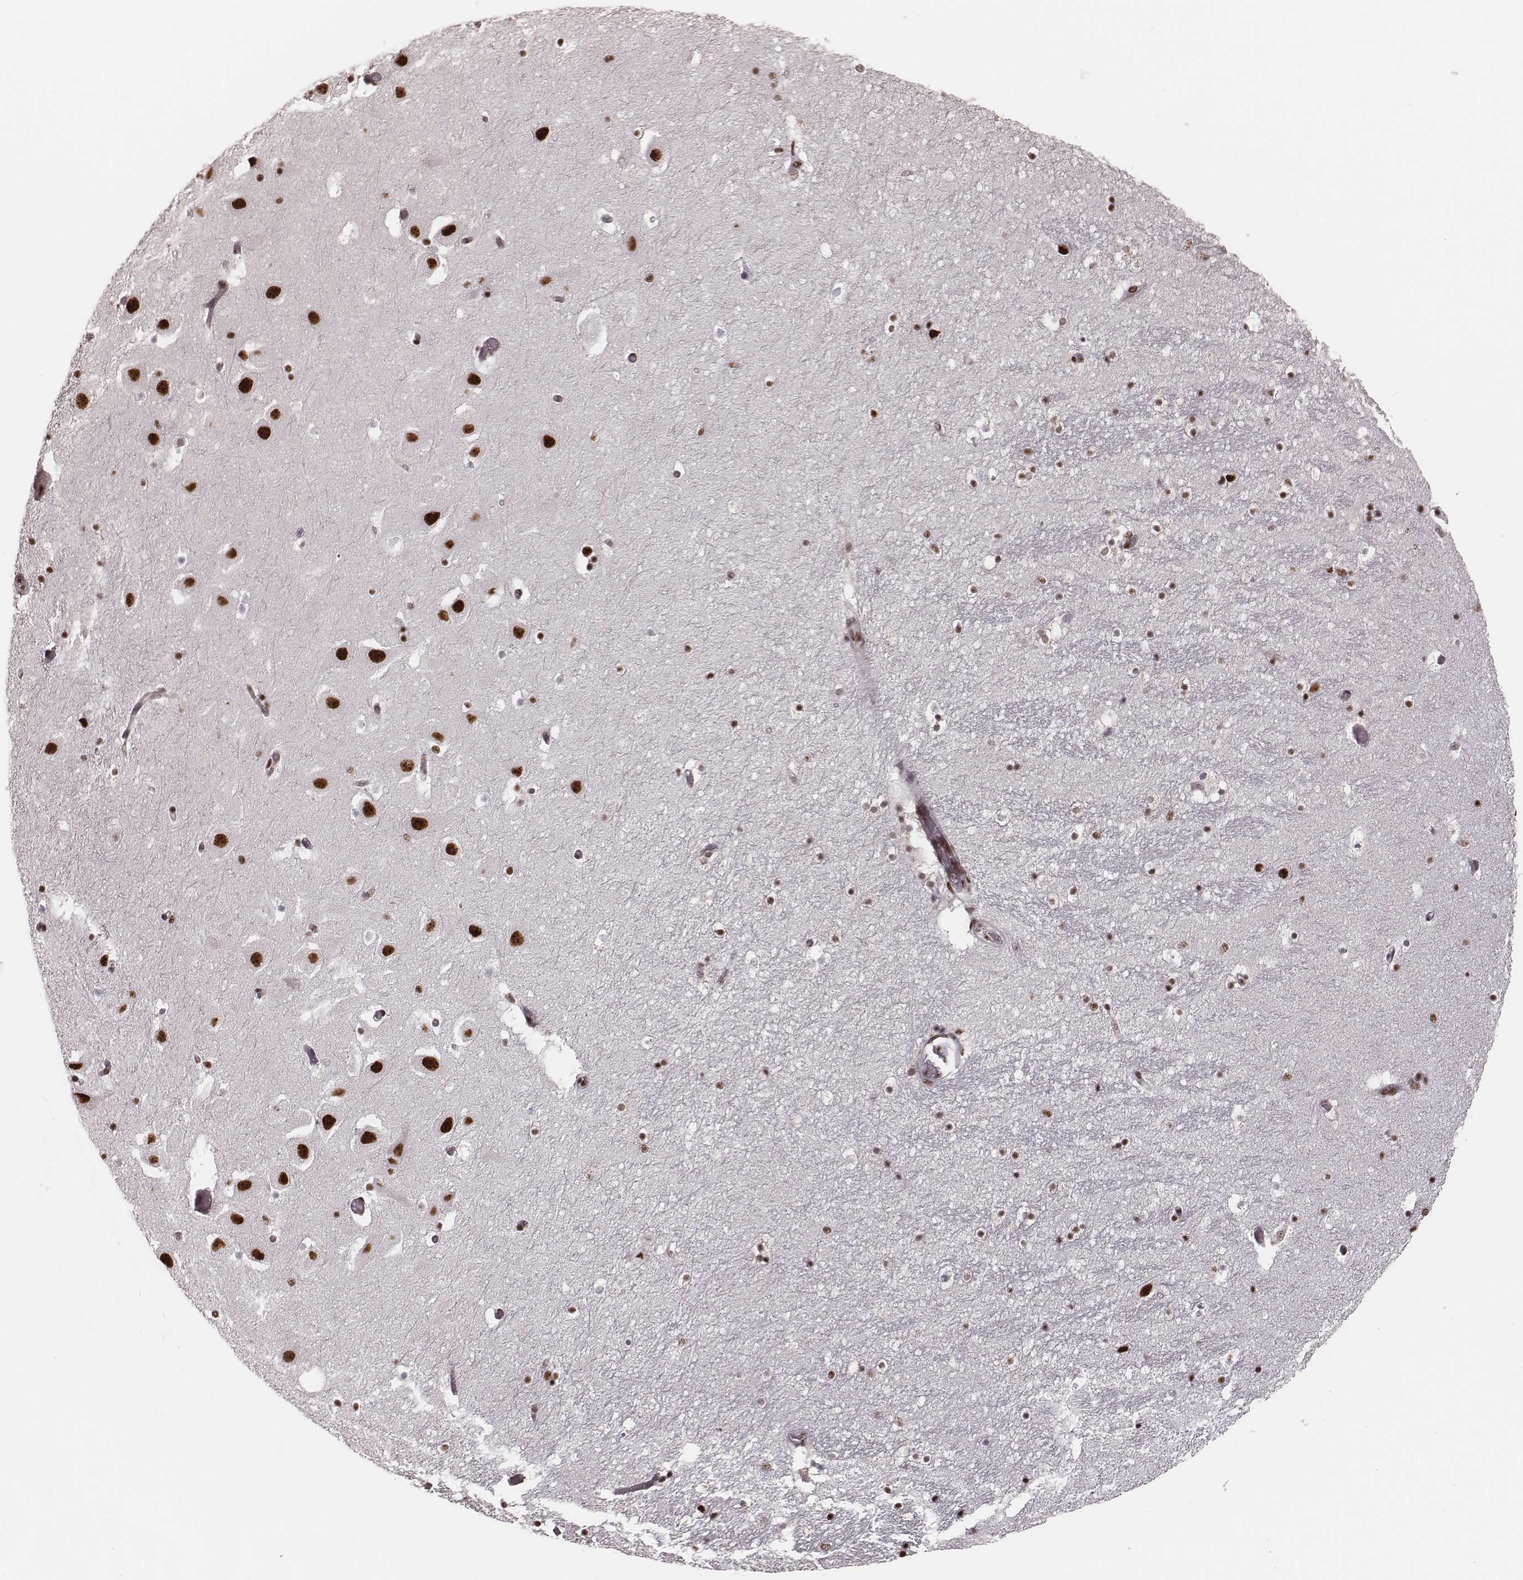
{"staining": {"intensity": "strong", "quantity": ">75%", "location": "nuclear"}, "tissue": "hippocampus", "cell_type": "Glial cells", "image_type": "normal", "snomed": [{"axis": "morphology", "description": "Normal tissue, NOS"}, {"axis": "topography", "description": "Hippocampus"}], "caption": "Immunohistochemistry of benign hippocampus displays high levels of strong nuclear expression in approximately >75% of glial cells. Immunohistochemistry stains the protein of interest in brown and the nuclei are stained blue.", "gene": "LUC7L", "patient": {"sex": "male", "age": 26}}